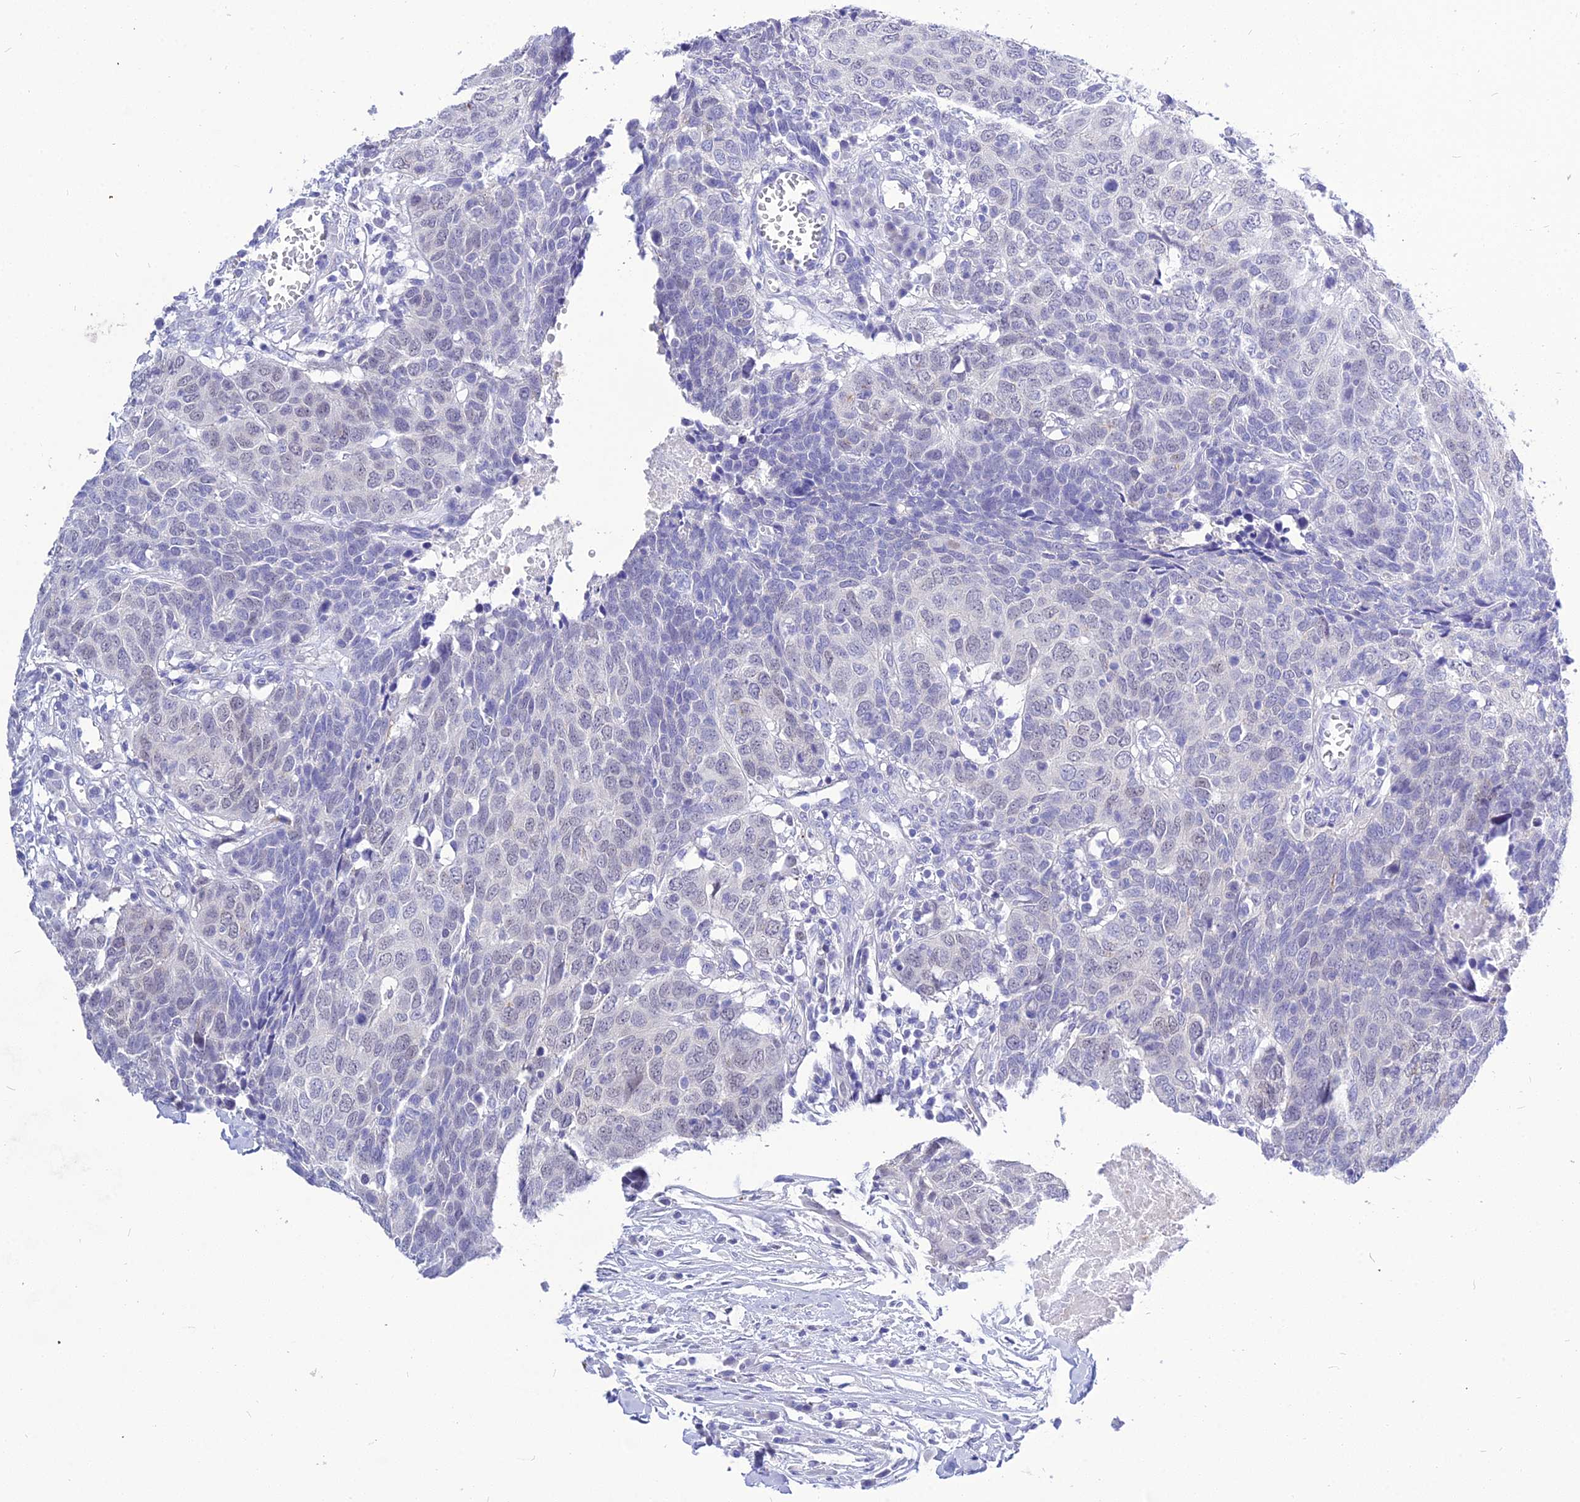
{"staining": {"intensity": "negative", "quantity": "none", "location": "none"}, "tissue": "head and neck cancer", "cell_type": "Tumor cells", "image_type": "cancer", "snomed": [{"axis": "morphology", "description": "Squamous cell carcinoma, NOS"}, {"axis": "topography", "description": "Head-Neck"}], "caption": "DAB (3,3'-diaminobenzidine) immunohistochemical staining of squamous cell carcinoma (head and neck) demonstrates no significant positivity in tumor cells. (DAB immunohistochemistry with hematoxylin counter stain).", "gene": "DEFB107A", "patient": {"sex": "male", "age": 66}}